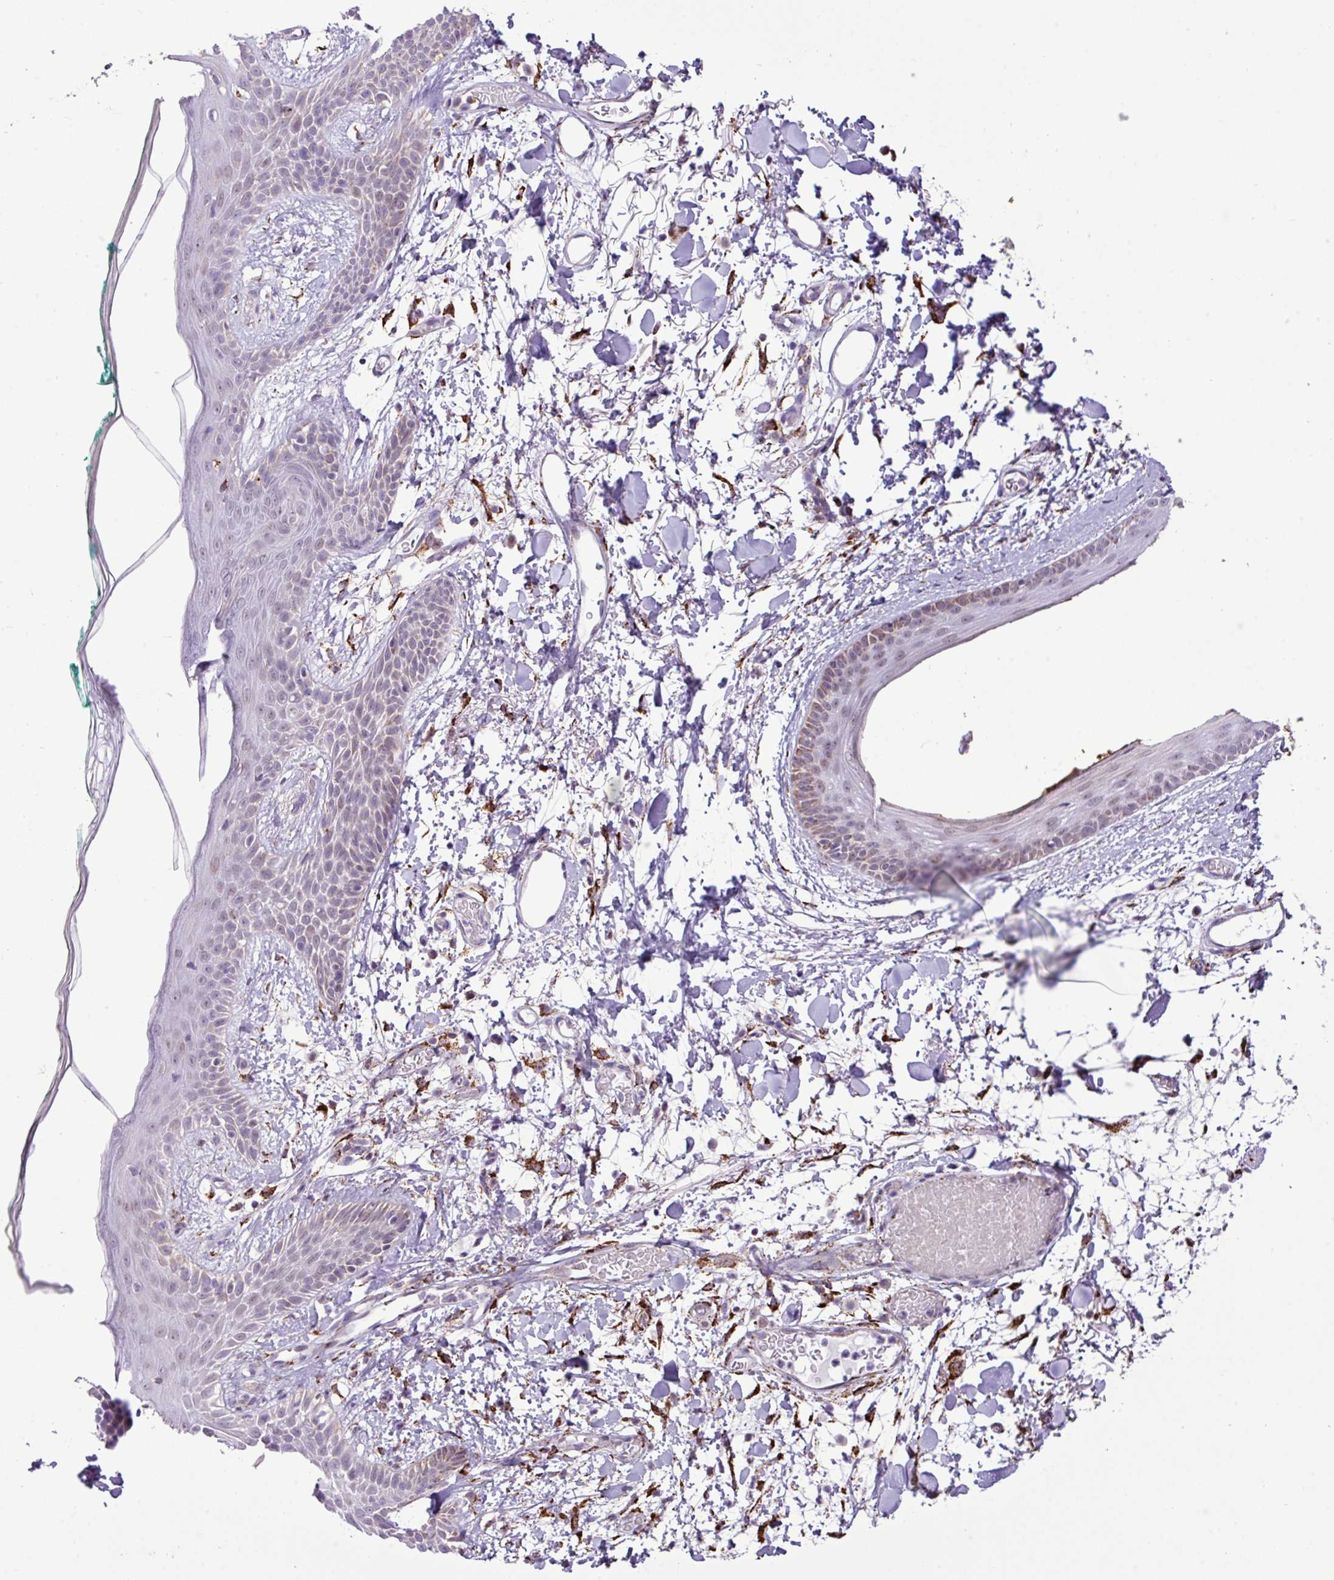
{"staining": {"intensity": "negative", "quantity": "none", "location": "none"}, "tissue": "skin", "cell_type": "Fibroblasts", "image_type": "normal", "snomed": [{"axis": "morphology", "description": "Normal tissue, NOS"}, {"axis": "topography", "description": "Skin"}], "caption": "An immunohistochemistry photomicrograph of normal skin is shown. There is no staining in fibroblasts of skin. The staining was performed using DAB (3,3'-diaminobenzidine) to visualize the protein expression in brown, while the nuclei were stained in blue with hematoxylin (Magnification: 20x).", "gene": "SGPP1", "patient": {"sex": "male", "age": 79}}